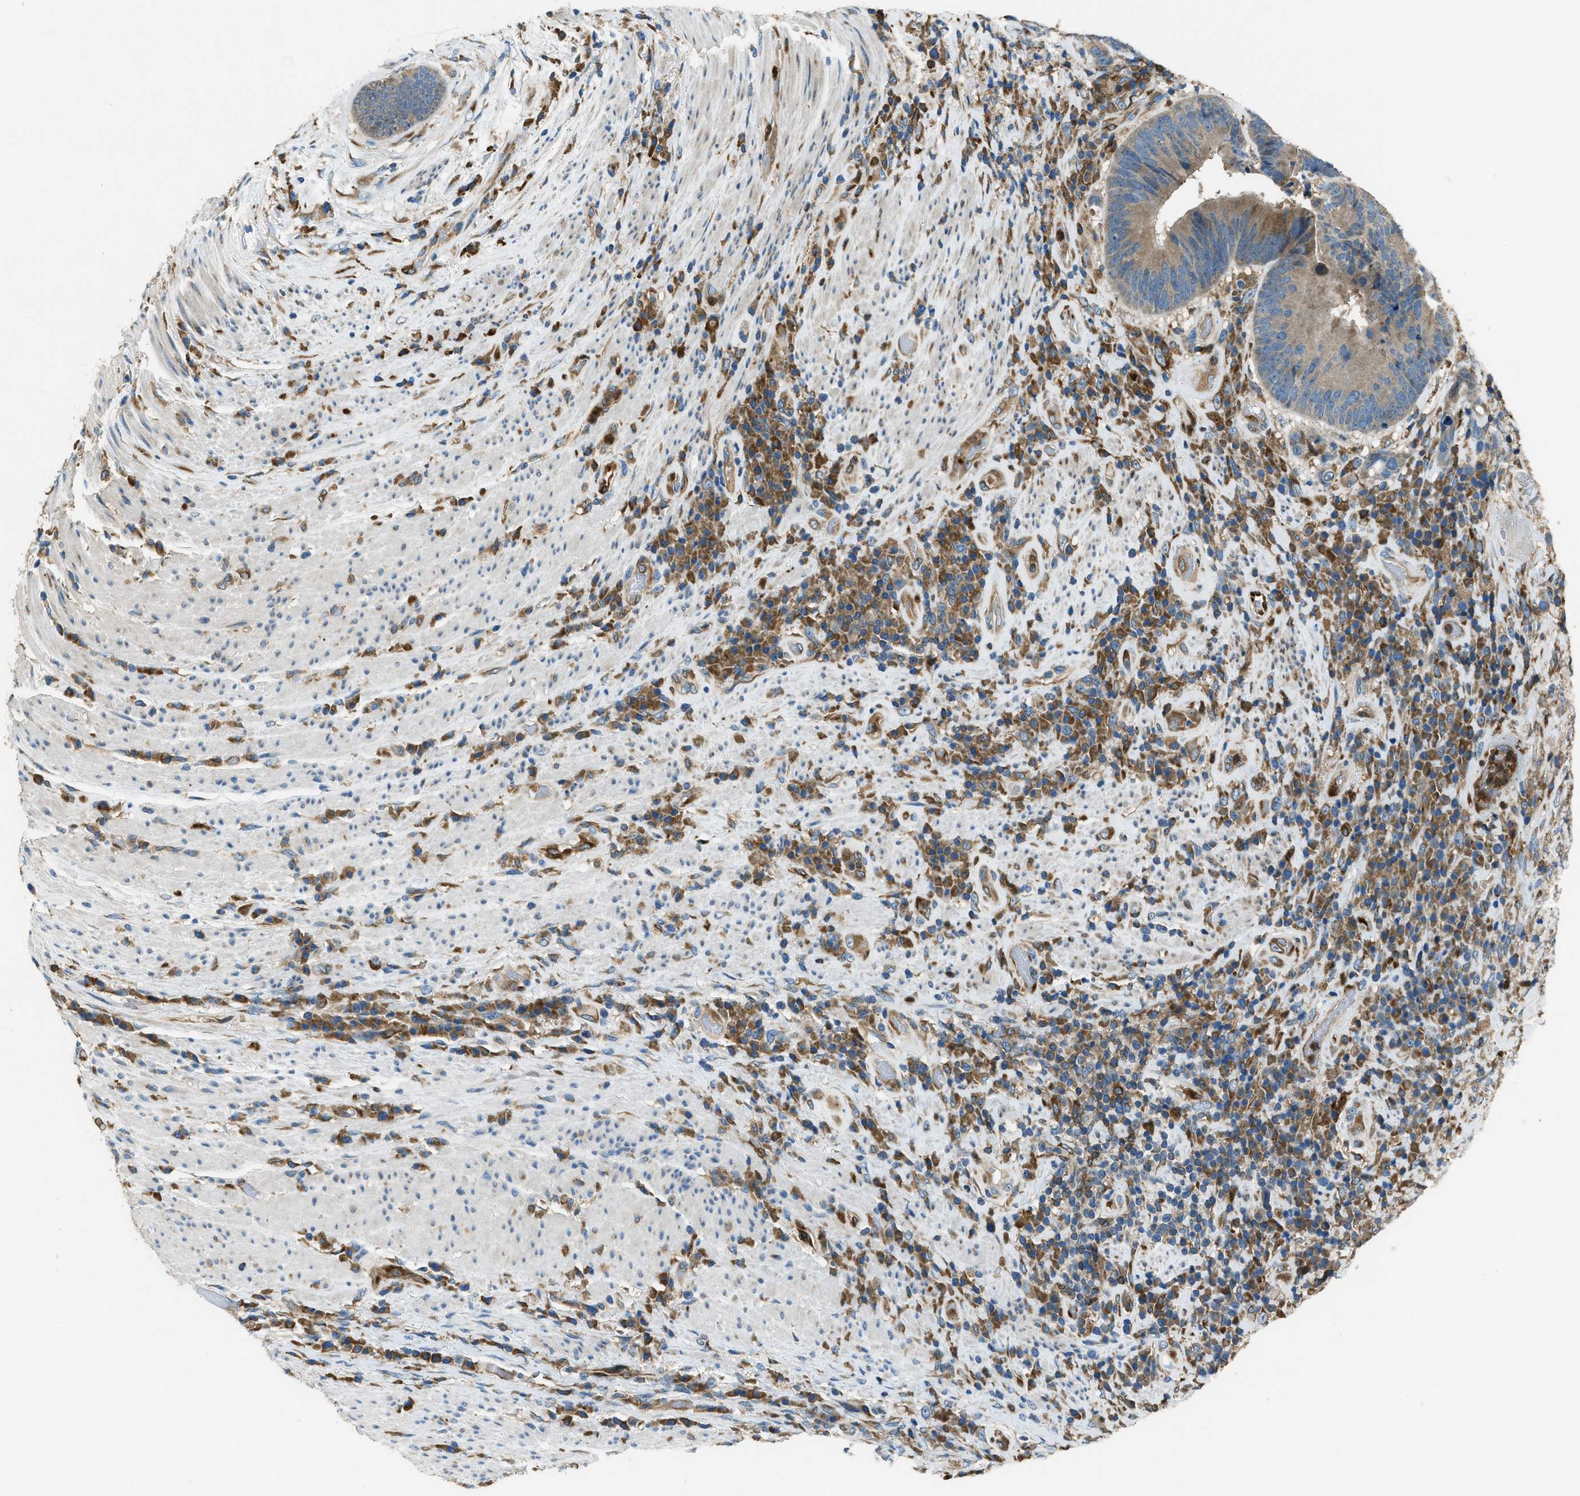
{"staining": {"intensity": "moderate", "quantity": ">75%", "location": "cytoplasmic/membranous"}, "tissue": "colorectal cancer", "cell_type": "Tumor cells", "image_type": "cancer", "snomed": [{"axis": "morphology", "description": "Adenocarcinoma, NOS"}, {"axis": "topography", "description": "Rectum"}], "caption": "Protein staining of colorectal adenocarcinoma tissue reveals moderate cytoplasmic/membranous positivity in approximately >75% of tumor cells.", "gene": "GIMAP8", "patient": {"sex": "female", "age": 89}}